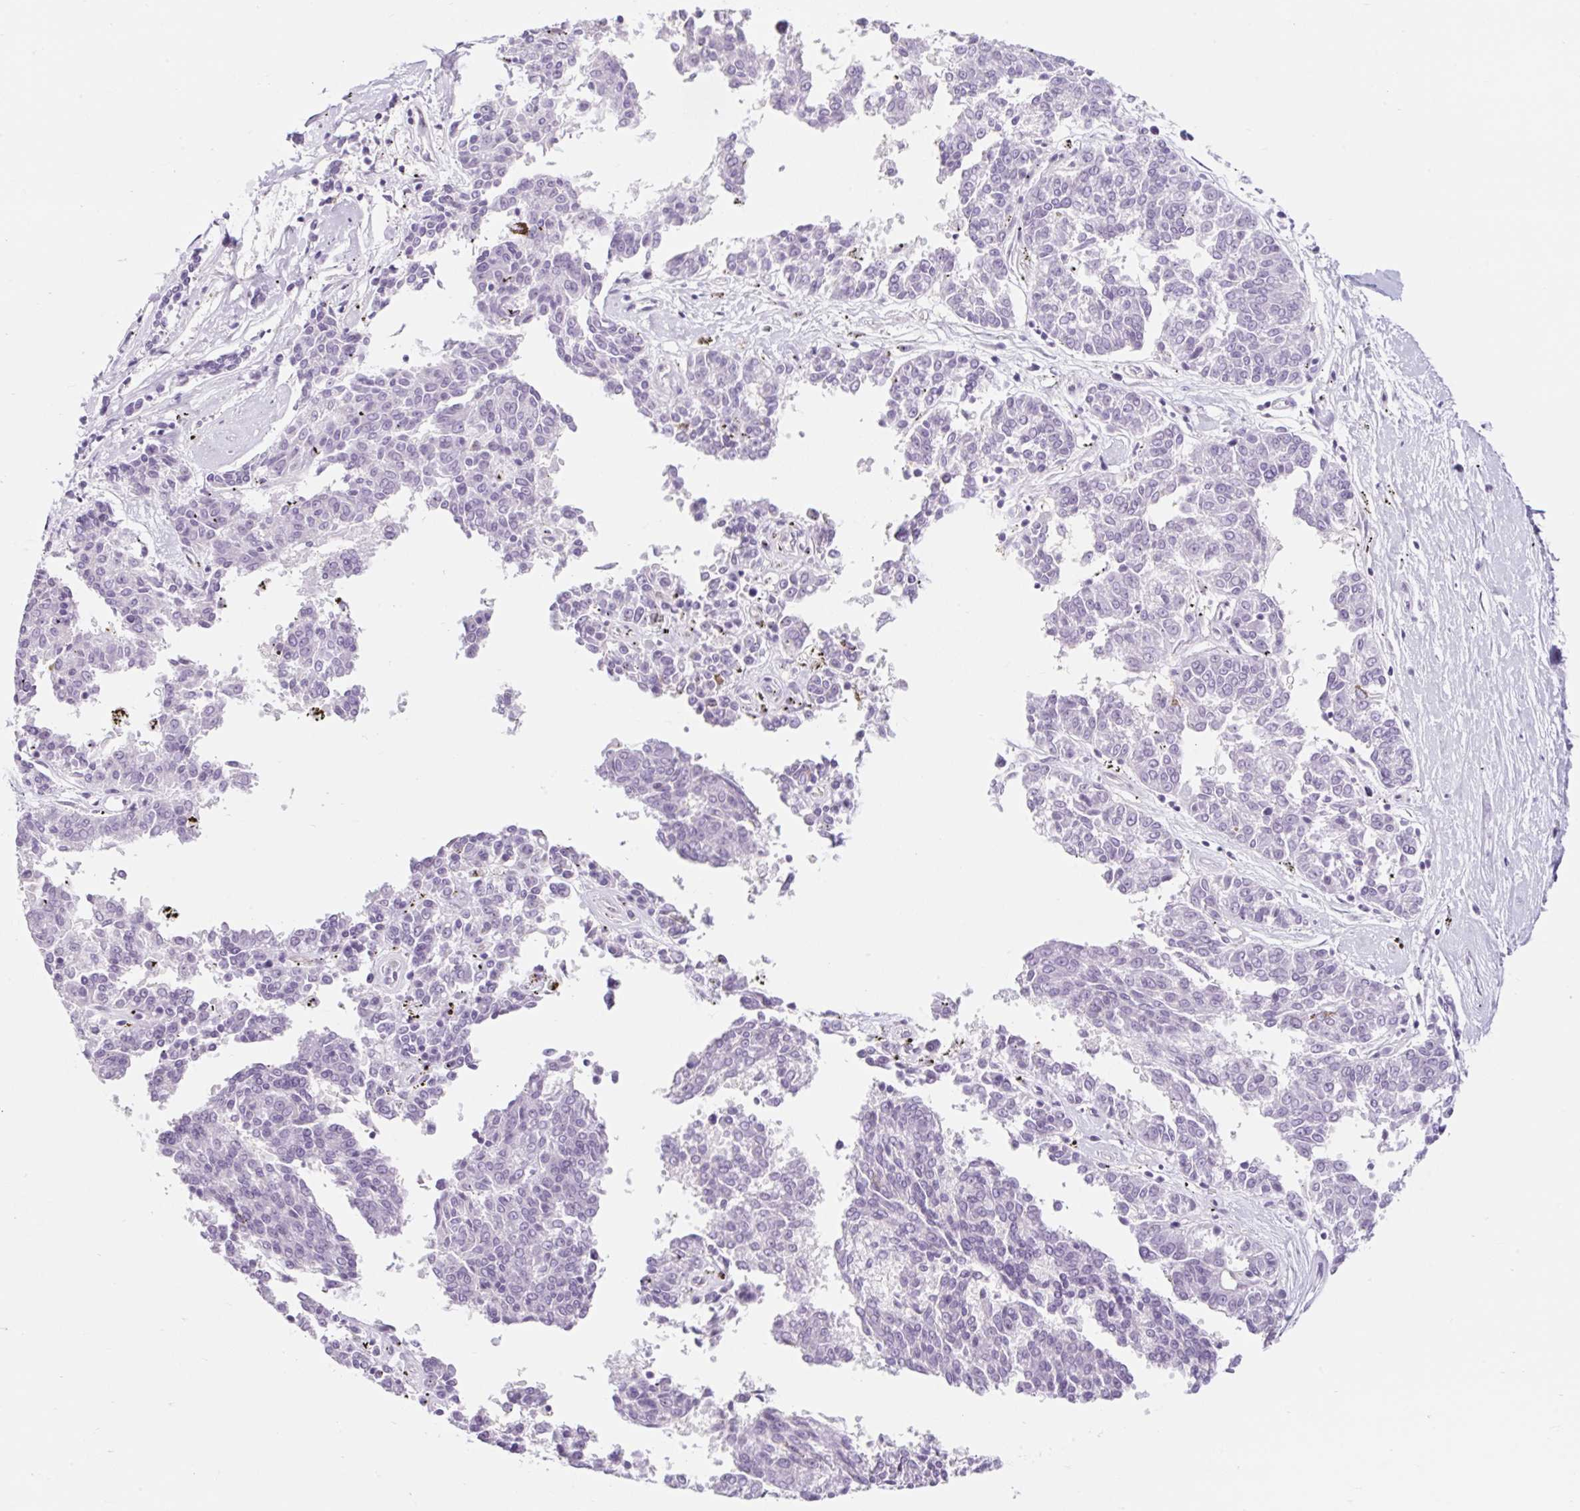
{"staining": {"intensity": "negative", "quantity": "none", "location": "none"}, "tissue": "melanoma", "cell_type": "Tumor cells", "image_type": "cancer", "snomed": [{"axis": "morphology", "description": "Malignant melanoma, NOS"}, {"axis": "topography", "description": "Skin"}], "caption": "Human melanoma stained for a protein using immunohistochemistry exhibits no staining in tumor cells.", "gene": "BCAS1", "patient": {"sex": "female", "age": 72}}